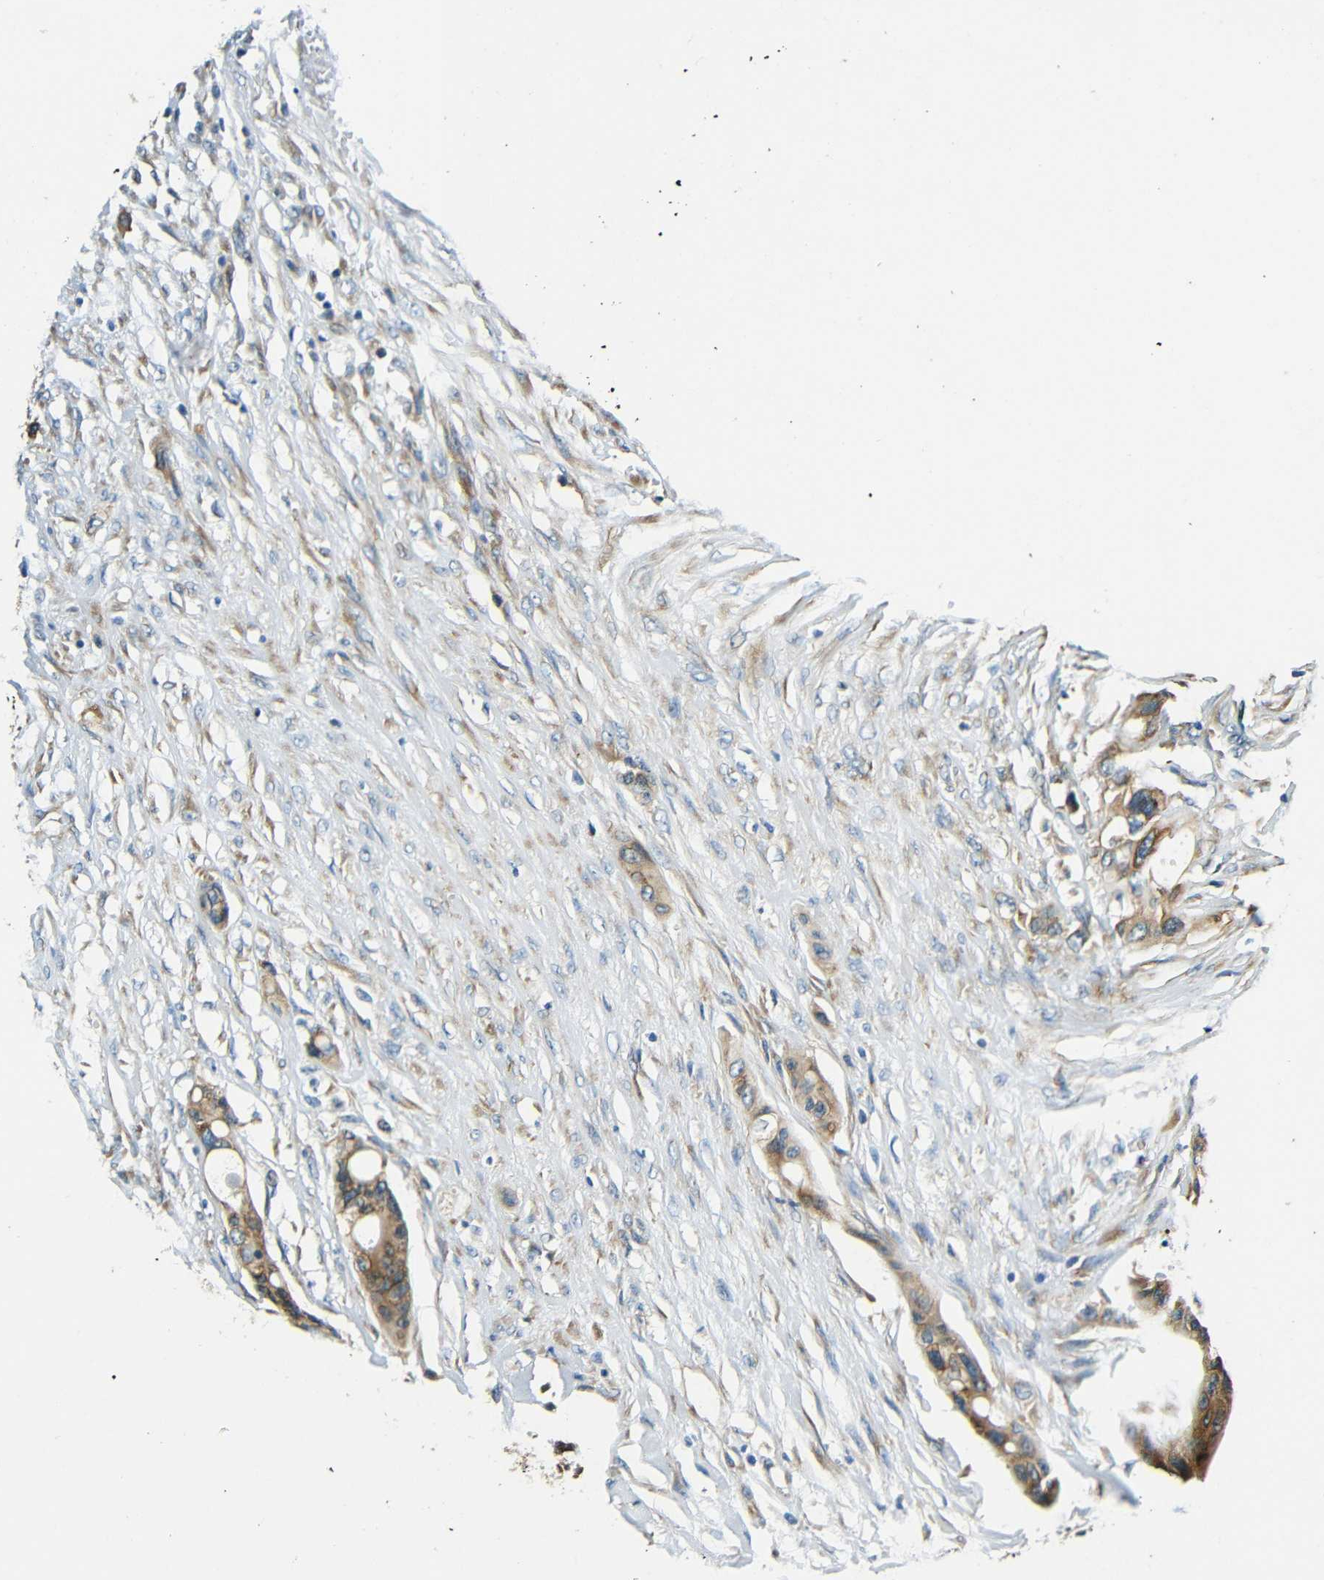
{"staining": {"intensity": "moderate", "quantity": ">75%", "location": "cytoplasmic/membranous"}, "tissue": "colorectal cancer", "cell_type": "Tumor cells", "image_type": "cancer", "snomed": [{"axis": "morphology", "description": "Adenocarcinoma, NOS"}, {"axis": "topography", "description": "Colon"}], "caption": "The micrograph reveals a brown stain indicating the presence of a protein in the cytoplasmic/membranous of tumor cells in colorectal cancer.", "gene": "VAPB", "patient": {"sex": "female", "age": 57}}